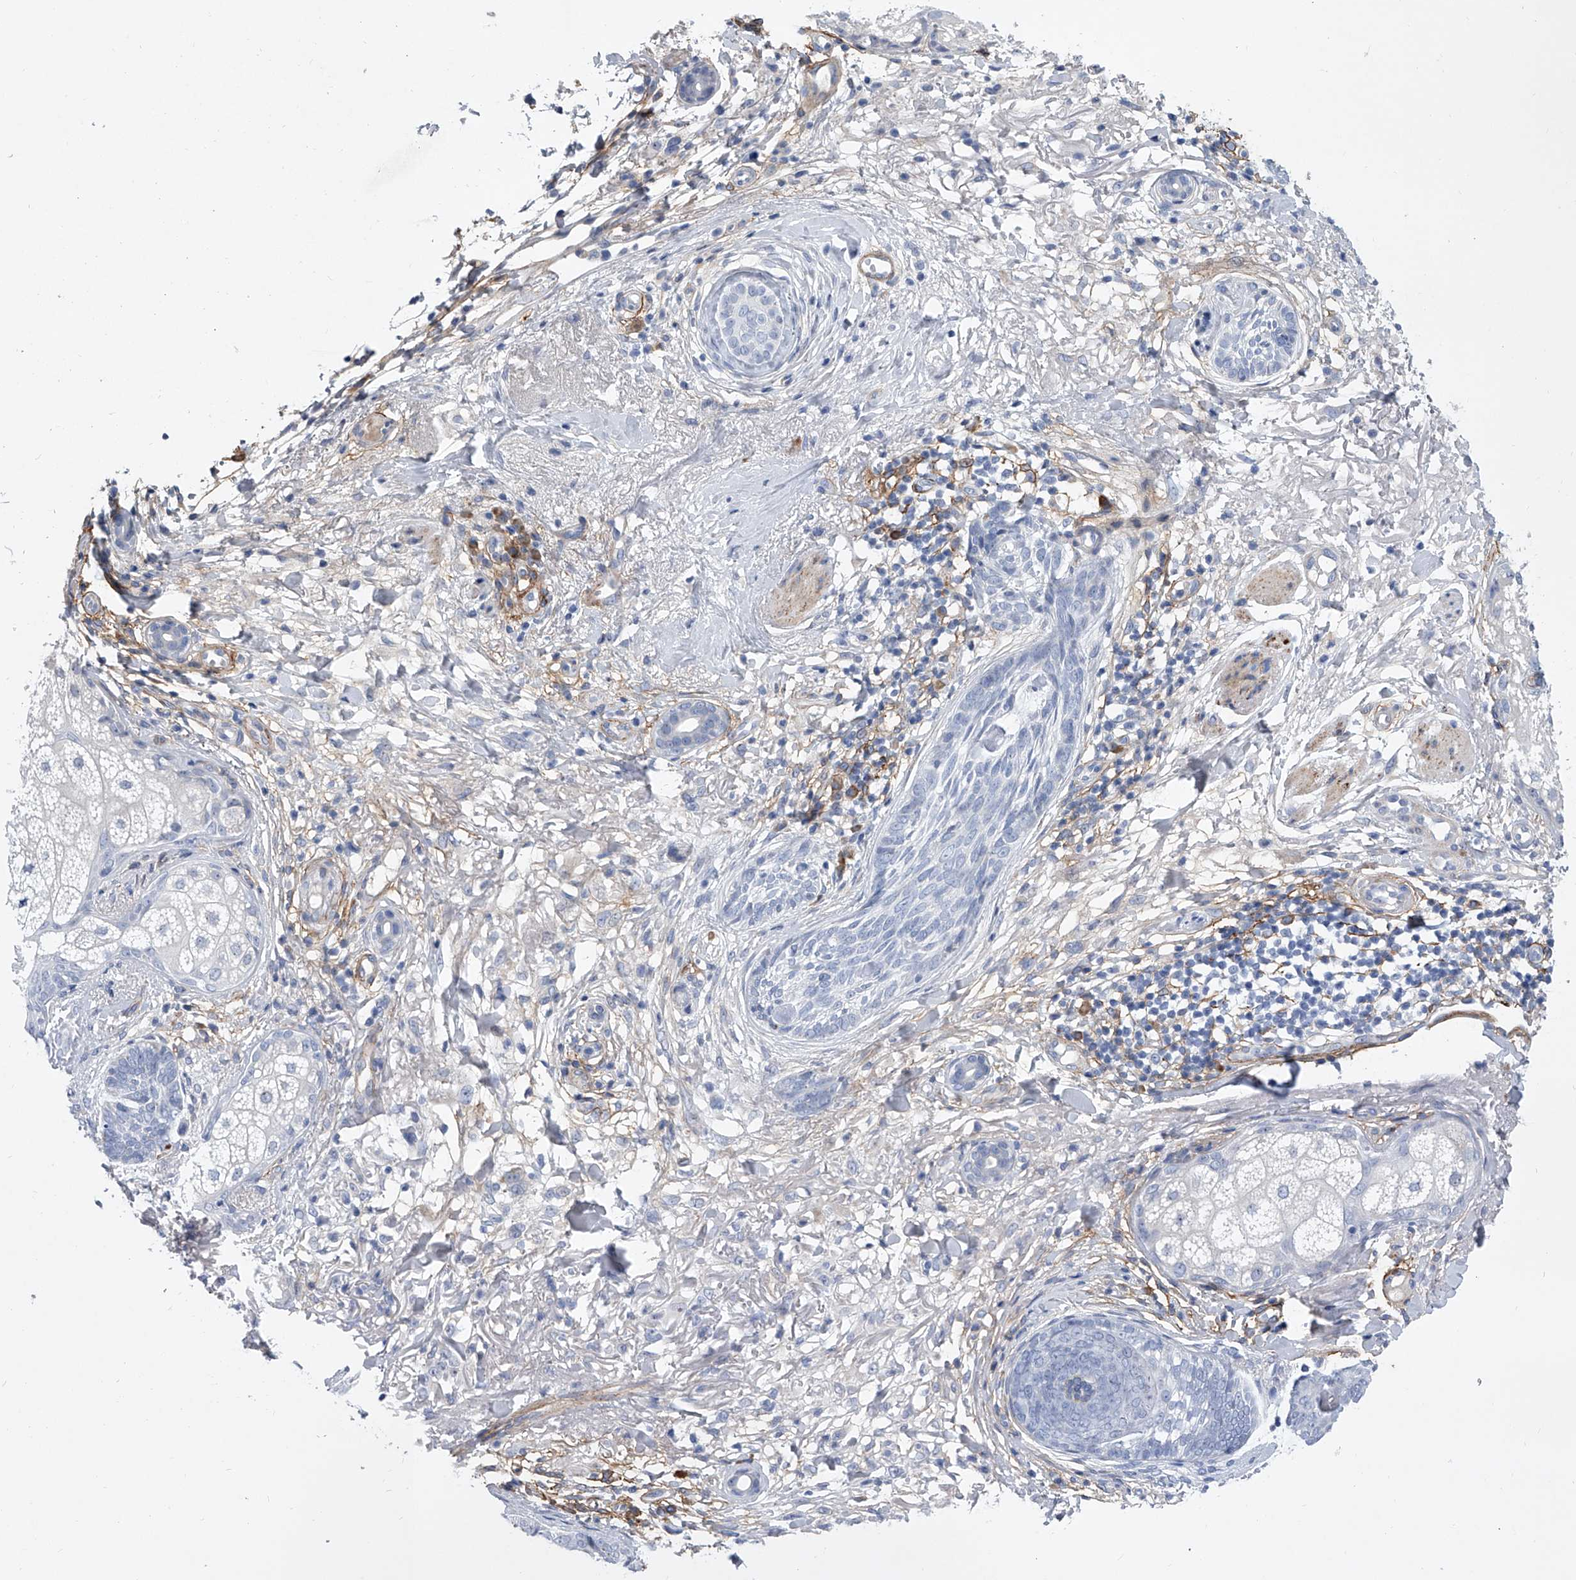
{"staining": {"intensity": "negative", "quantity": "none", "location": "none"}, "tissue": "skin cancer", "cell_type": "Tumor cells", "image_type": "cancer", "snomed": [{"axis": "morphology", "description": "Basal cell carcinoma"}, {"axis": "topography", "description": "Skin"}], "caption": "An image of human basal cell carcinoma (skin) is negative for staining in tumor cells. (Stains: DAB IHC with hematoxylin counter stain, Microscopy: brightfield microscopy at high magnification).", "gene": "ALG14", "patient": {"sex": "male", "age": 85}}